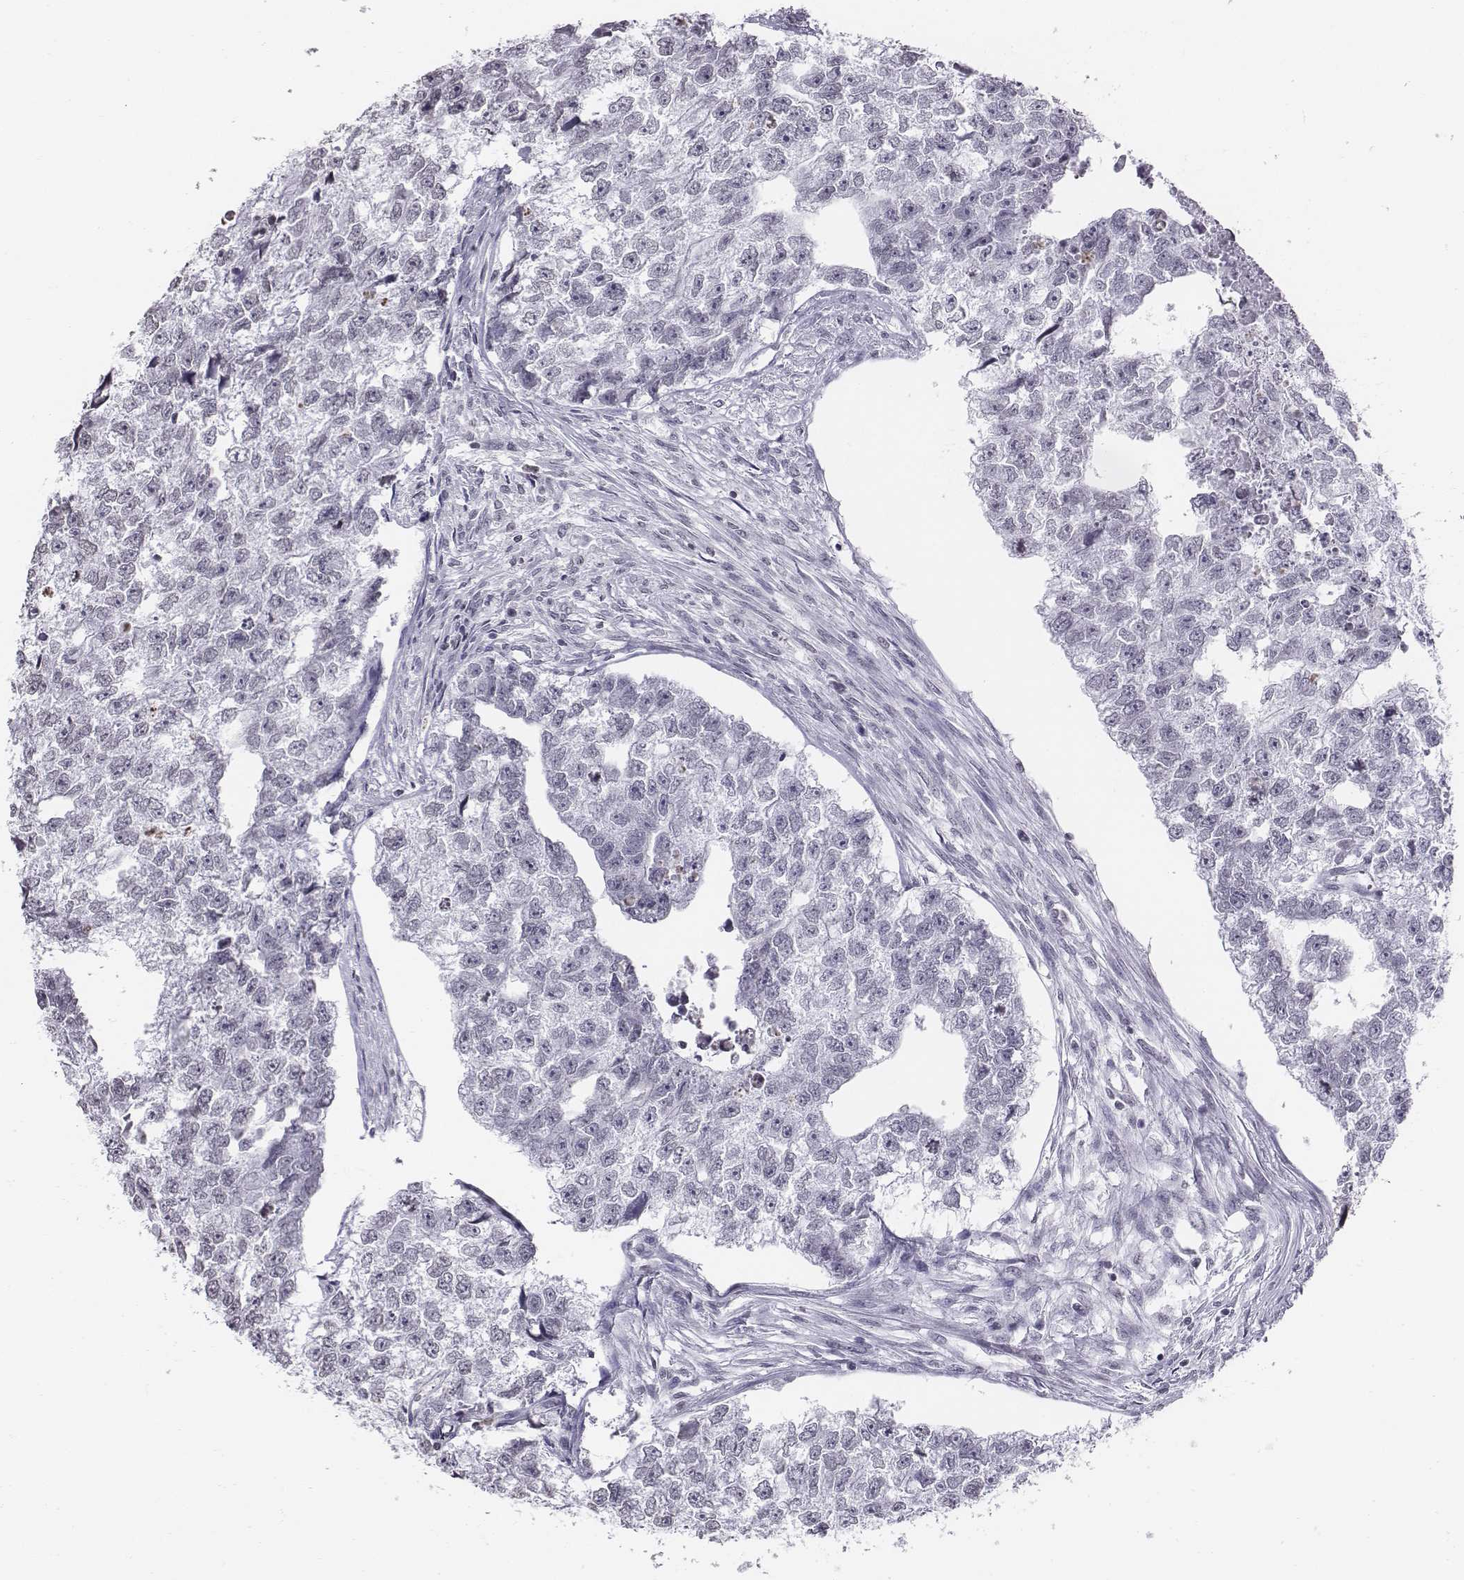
{"staining": {"intensity": "negative", "quantity": "none", "location": "none"}, "tissue": "testis cancer", "cell_type": "Tumor cells", "image_type": "cancer", "snomed": [{"axis": "morphology", "description": "Carcinoma, Embryonal, NOS"}, {"axis": "morphology", "description": "Teratoma, malignant, NOS"}, {"axis": "topography", "description": "Testis"}], "caption": "IHC of human testis cancer (embryonal carcinoma) demonstrates no positivity in tumor cells.", "gene": "BARHL1", "patient": {"sex": "male", "age": 44}}